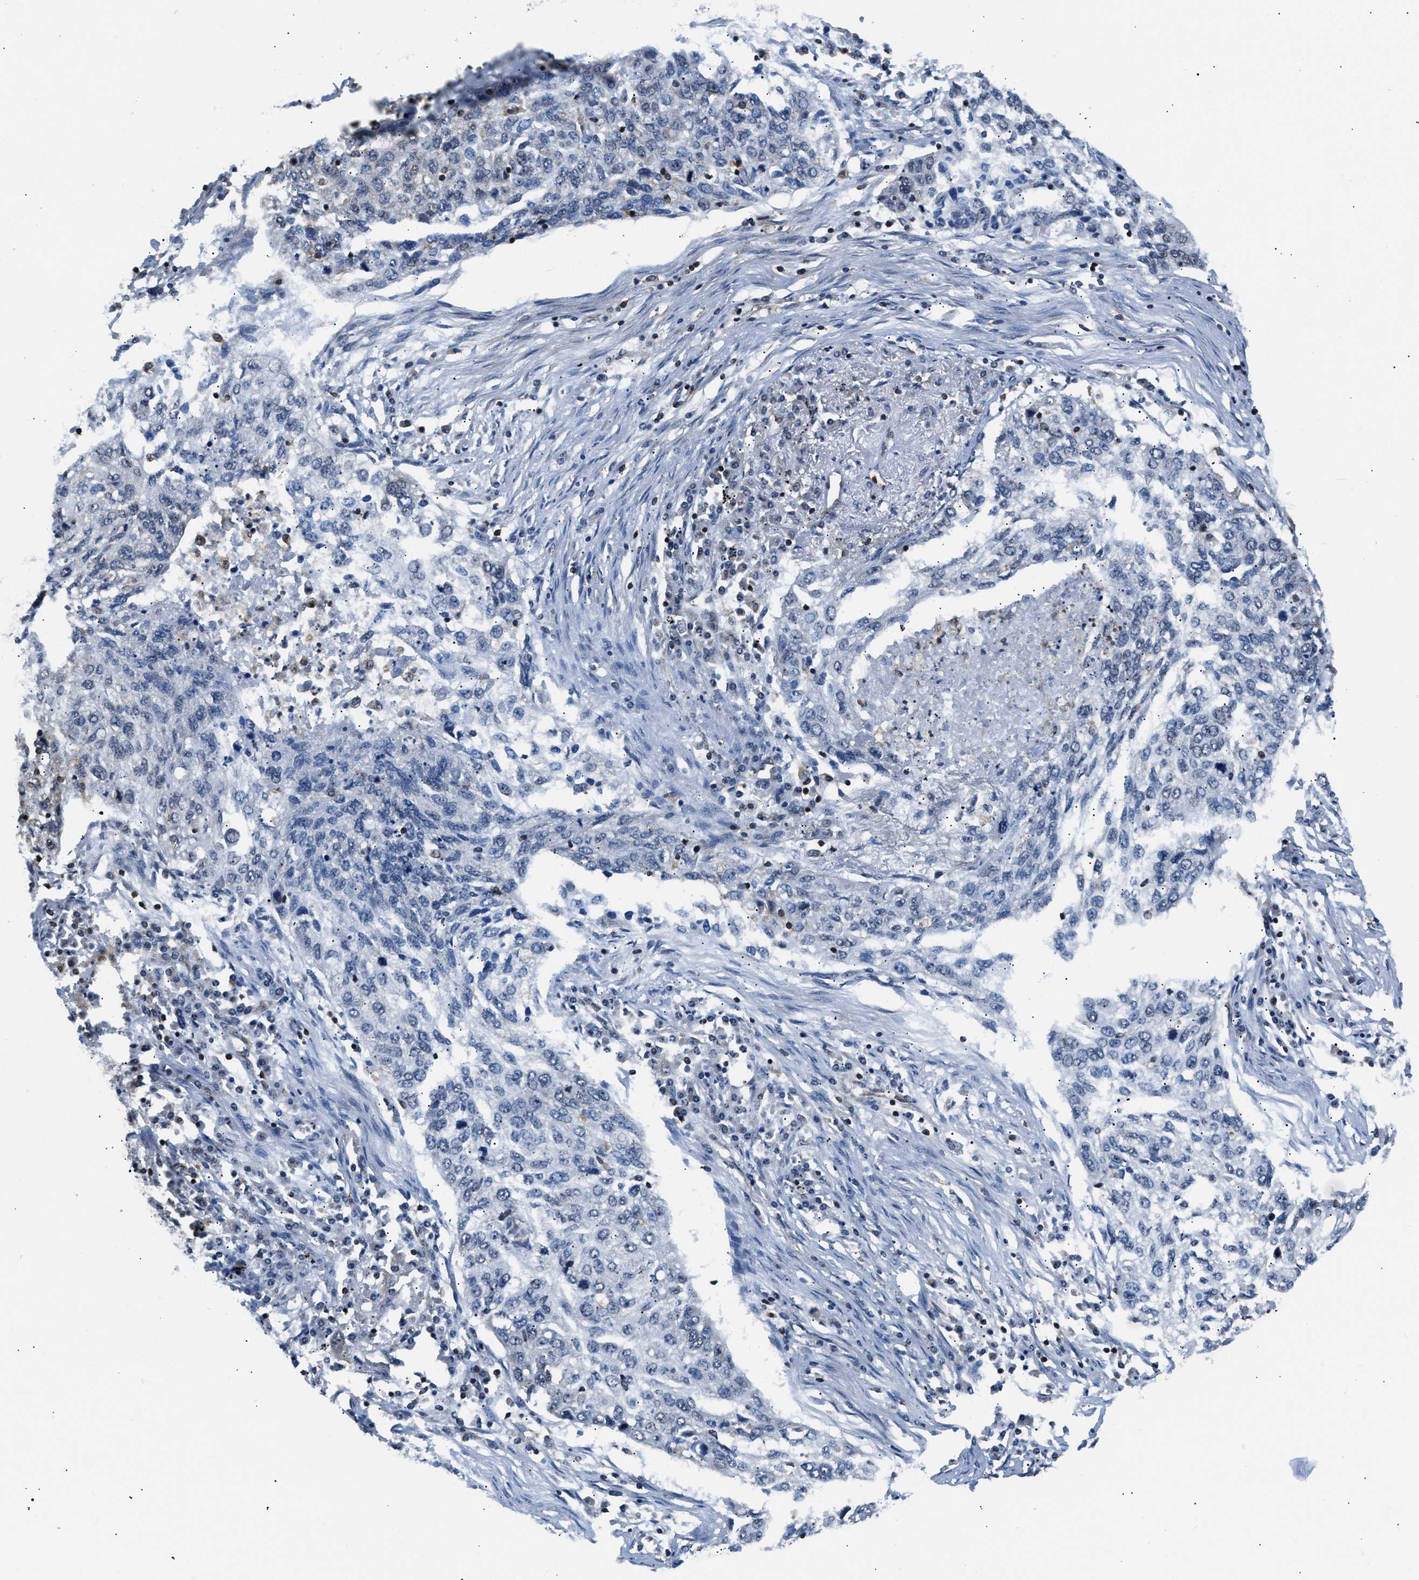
{"staining": {"intensity": "negative", "quantity": "none", "location": "none"}, "tissue": "lung cancer", "cell_type": "Tumor cells", "image_type": "cancer", "snomed": [{"axis": "morphology", "description": "Squamous cell carcinoma, NOS"}, {"axis": "topography", "description": "Lung"}], "caption": "IHC photomicrograph of human lung cancer (squamous cell carcinoma) stained for a protein (brown), which demonstrates no staining in tumor cells.", "gene": "STK10", "patient": {"sex": "female", "age": 63}}